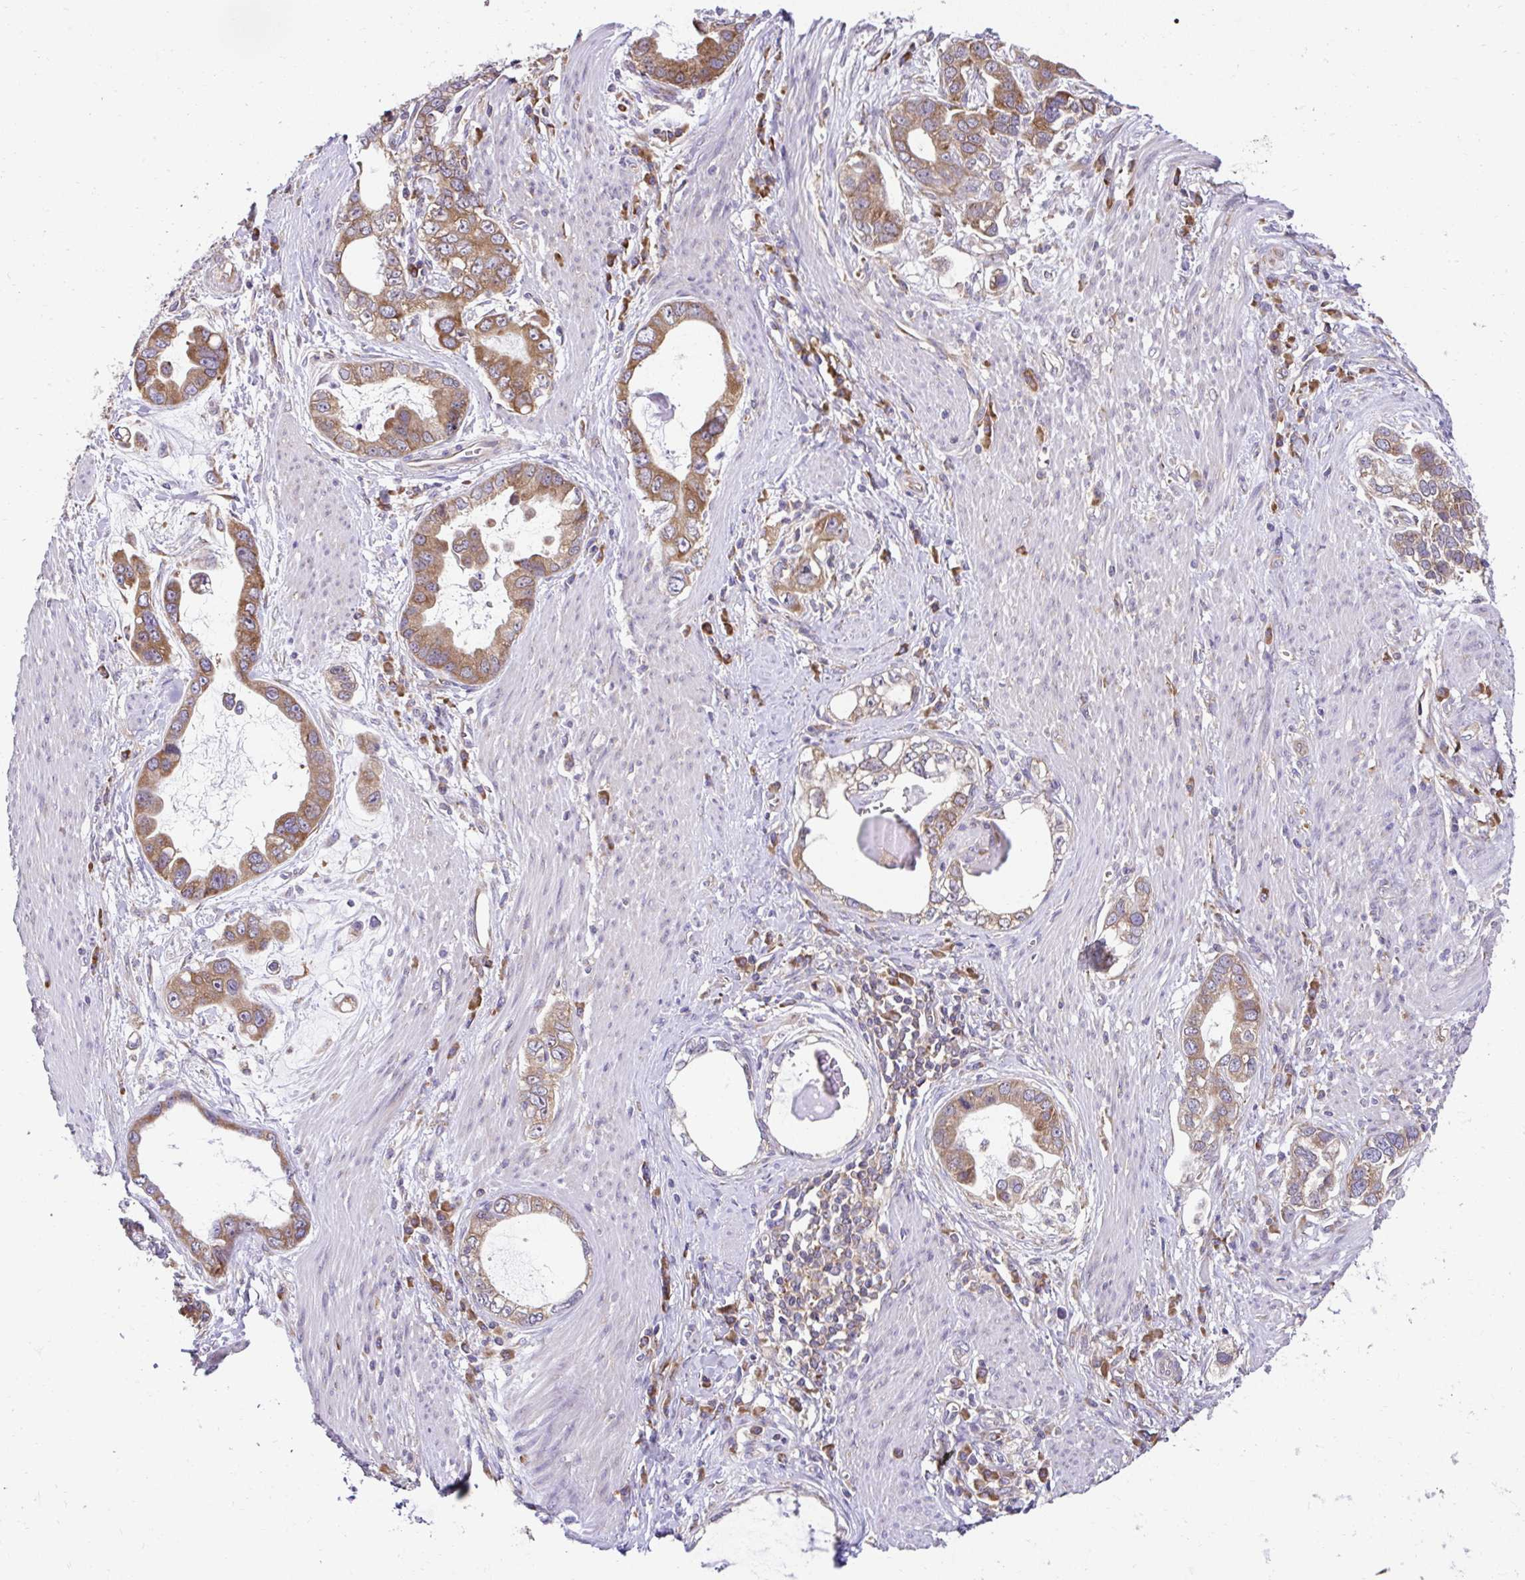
{"staining": {"intensity": "moderate", "quantity": ">75%", "location": "cytoplasmic/membranous"}, "tissue": "stomach cancer", "cell_type": "Tumor cells", "image_type": "cancer", "snomed": [{"axis": "morphology", "description": "Adenocarcinoma, NOS"}, {"axis": "topography", "description": "Stomach, lower"}], "caption": "Immunohistochemical staining of stomach cancer (adenocarcinoma) displays medium levels of moderate cytoplasmic/membranous protein staining in approximately >75% of tumor cells.", "gene": "RPS7", "patient": {"sex": "female", "age": 93}}